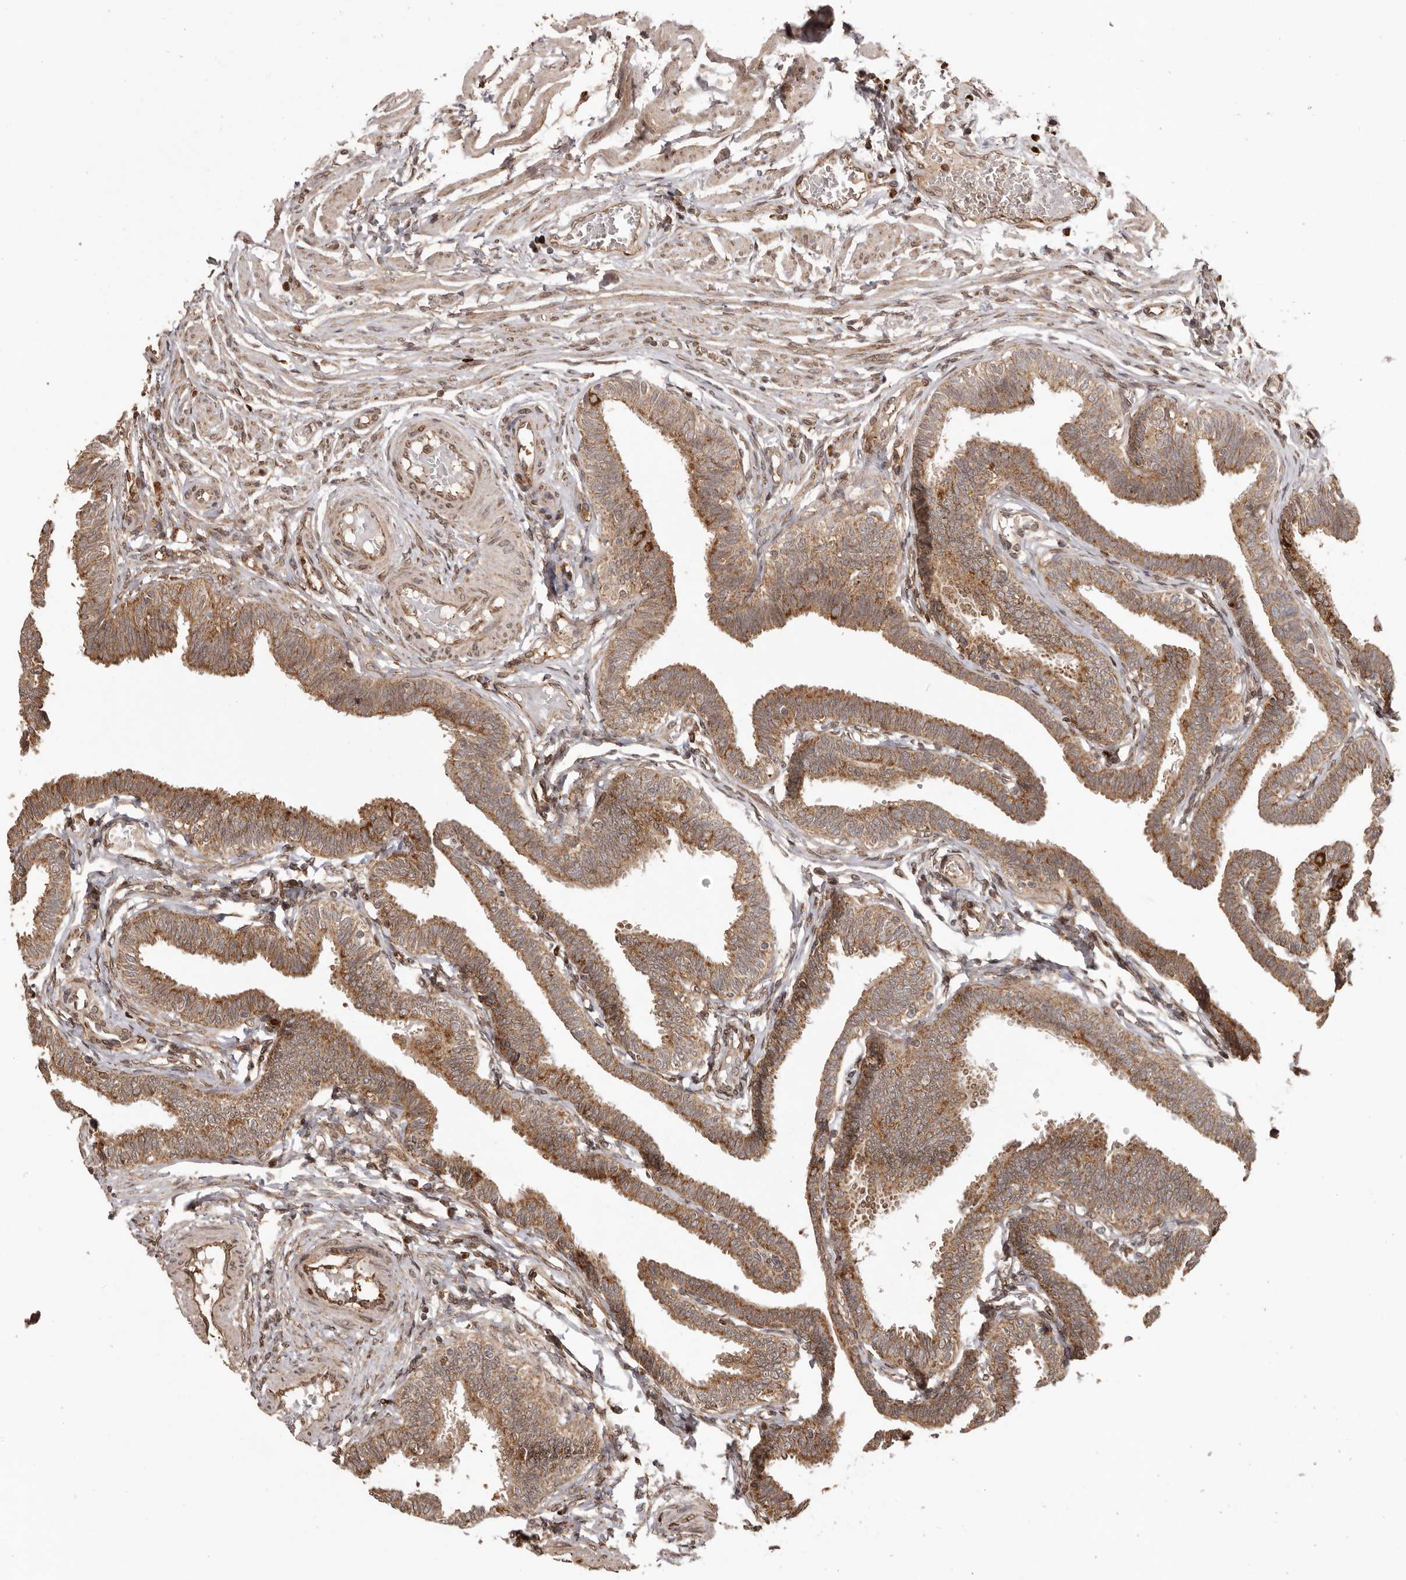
{"staining": {"intensity": "moderate", "quantity": ">75%", "location": "cytoplasmic/membranous"}, "tissue": "fallopian tube", "cell_type": "Glandular cells", "image_type": "normal", "snomed": [{"axis": "morphology", "description": "Normal tissue, NOS"}, {"axis": "topography", "description": "Fallopian tube"}, {"axis": "topography", "description": "Ovary"}], "caption": "Immunohistochemistry (DAB (3,3'-diaminobenzidine)) staining of benign fallopian tube shows moderate cytoplasmic/membranous protein positivity in about >75% of glandular cells.", "gene": "CHRM2", "patient": {"sex": "female", "age": 23}}